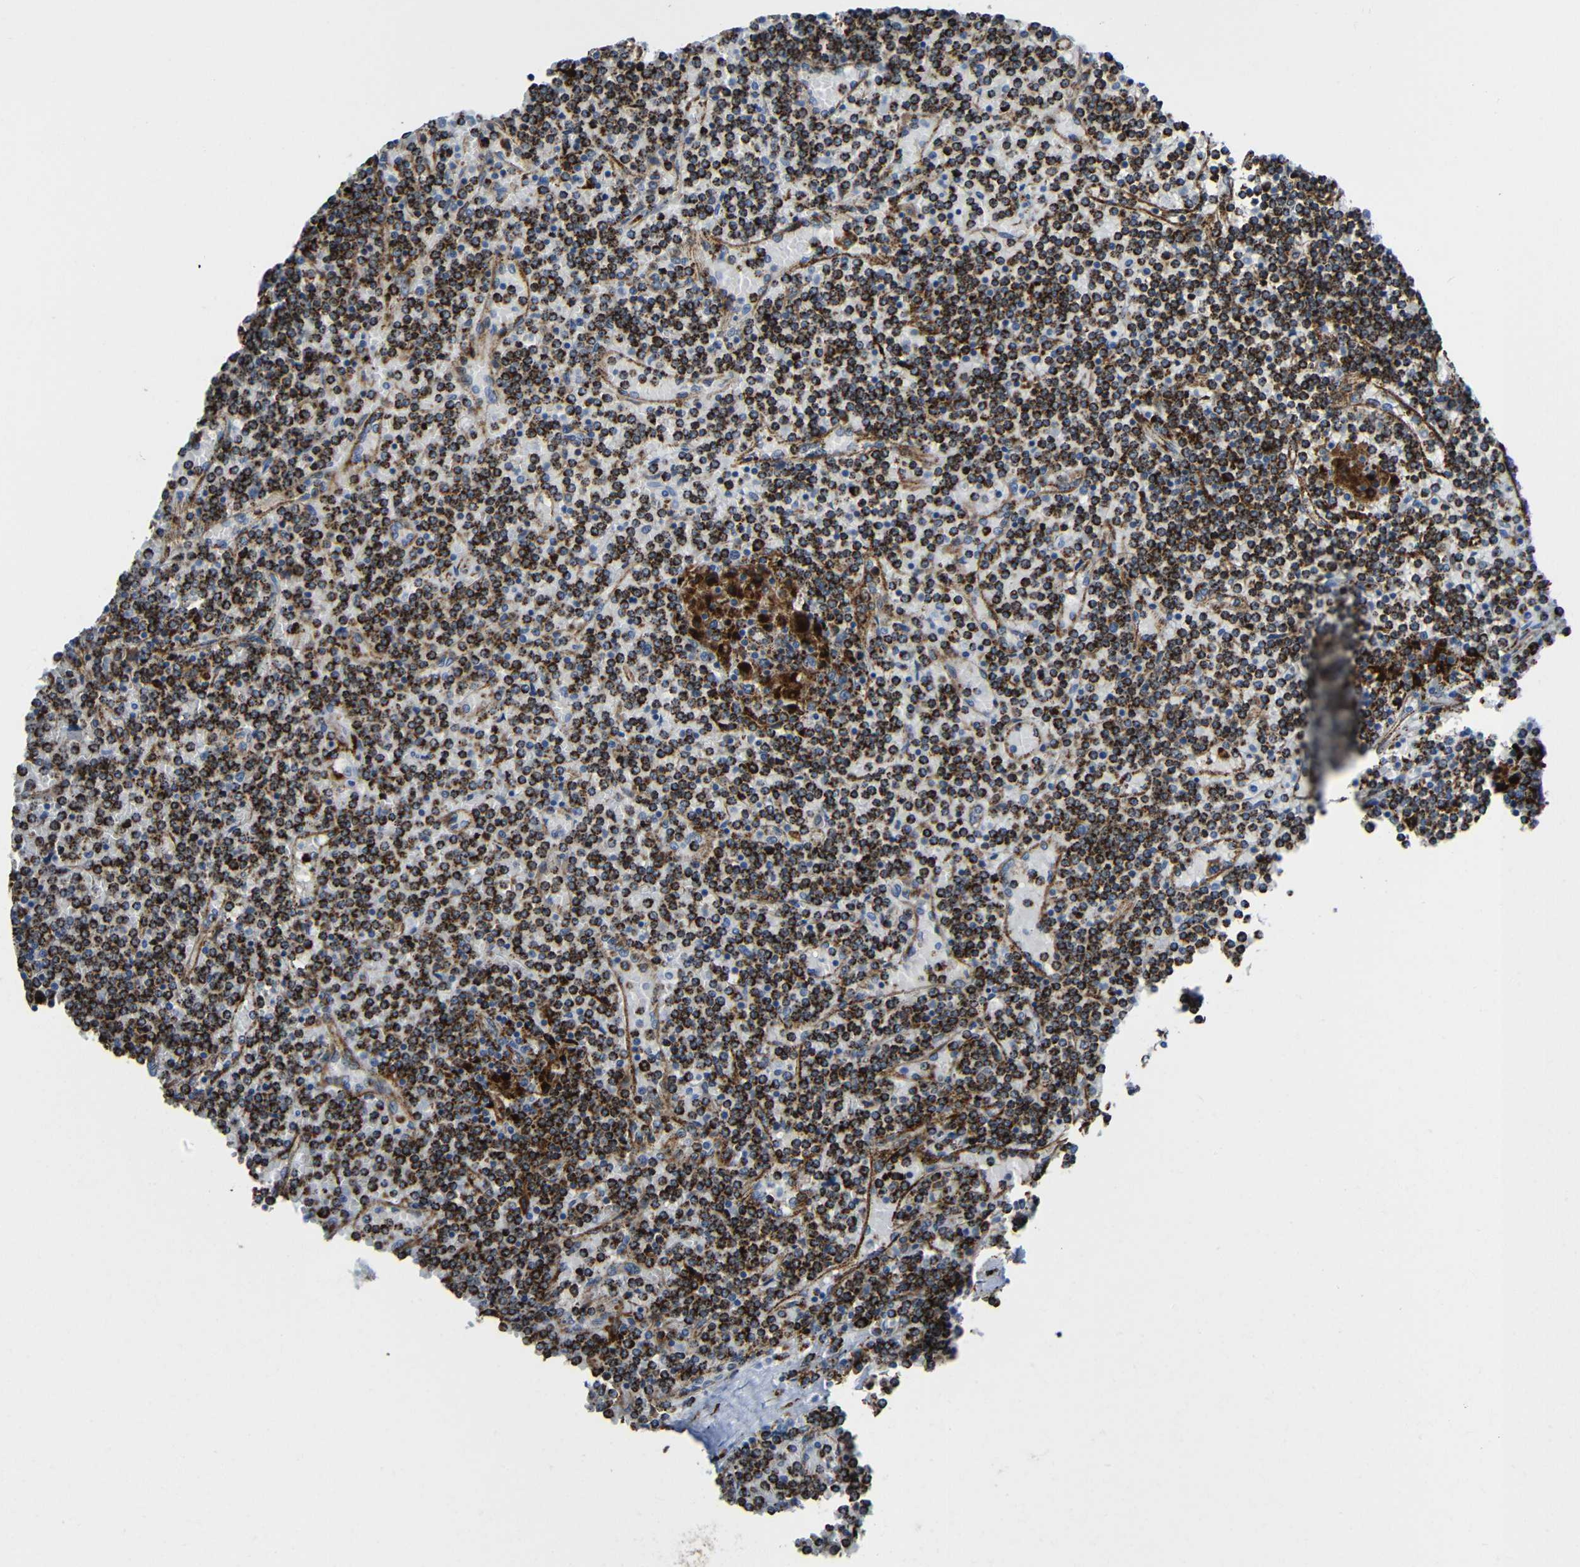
{"staining": {"intensity": "strong", "quantity": ">75%", "location": "cytoplasmic/membranous"}, "tissue": "lymphoma", "cell_type": "Tumor cells", "image_type": "cancer", "snomed": [{"axis": "morphology", "description": "Malignant lymphoma, non-Hodgkin's type, Low grade"}, {"axis": "topography", "description": "Spleen"}], "caption": "Immunohistochemical staining of malignant lymphoma, non-Hodgkin's type (low-grade) reveals high levels of strong cytoplasmic/membranous protein positivity in approximately >75% of tumor cells.", "gene": "HLA-DMA", "patient": {"sex": "female", "age": 19}}